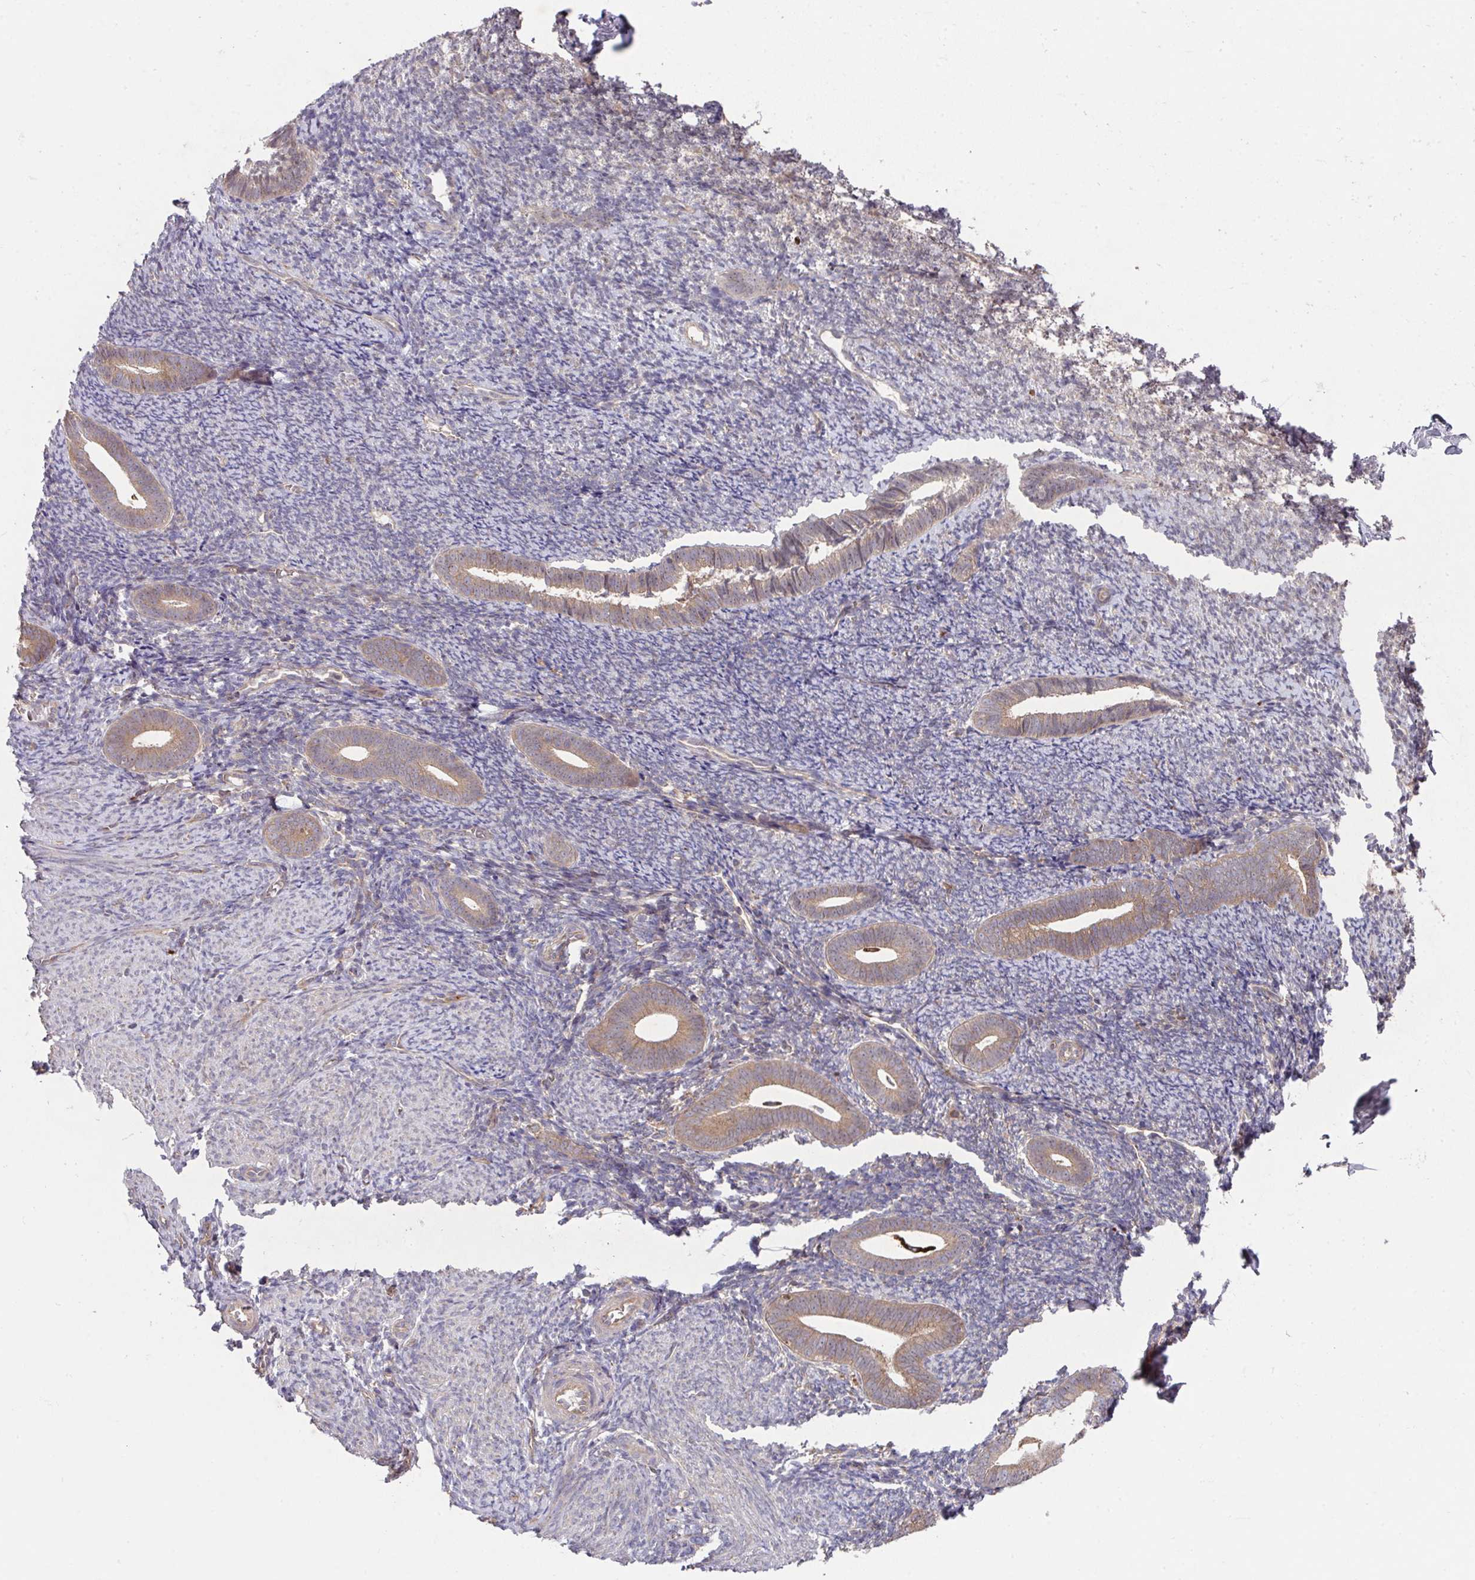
{"staining": {"intensity": "negative", "quantity": "none", "location": "none"}, "tissue": "endometrium", "cell_type": "Cells in endometrial stroma", "image_type": "normal", "snomed": [{"axis": "morphology", "description": "Normal tissue, NOS"}, {"axis": "topography", "description": "Endometrium"}], "caption": "Immunohistochemistry photomicrograph of normal human endometrium stained for a protein (brown), which displays no staining in cells in endometrial stroma. (Immunohistochemistry (ihc), brightfield microscopy, high magnification).", "gene": "TRIM14", "patient": {"sex": "female", "age": 39}}